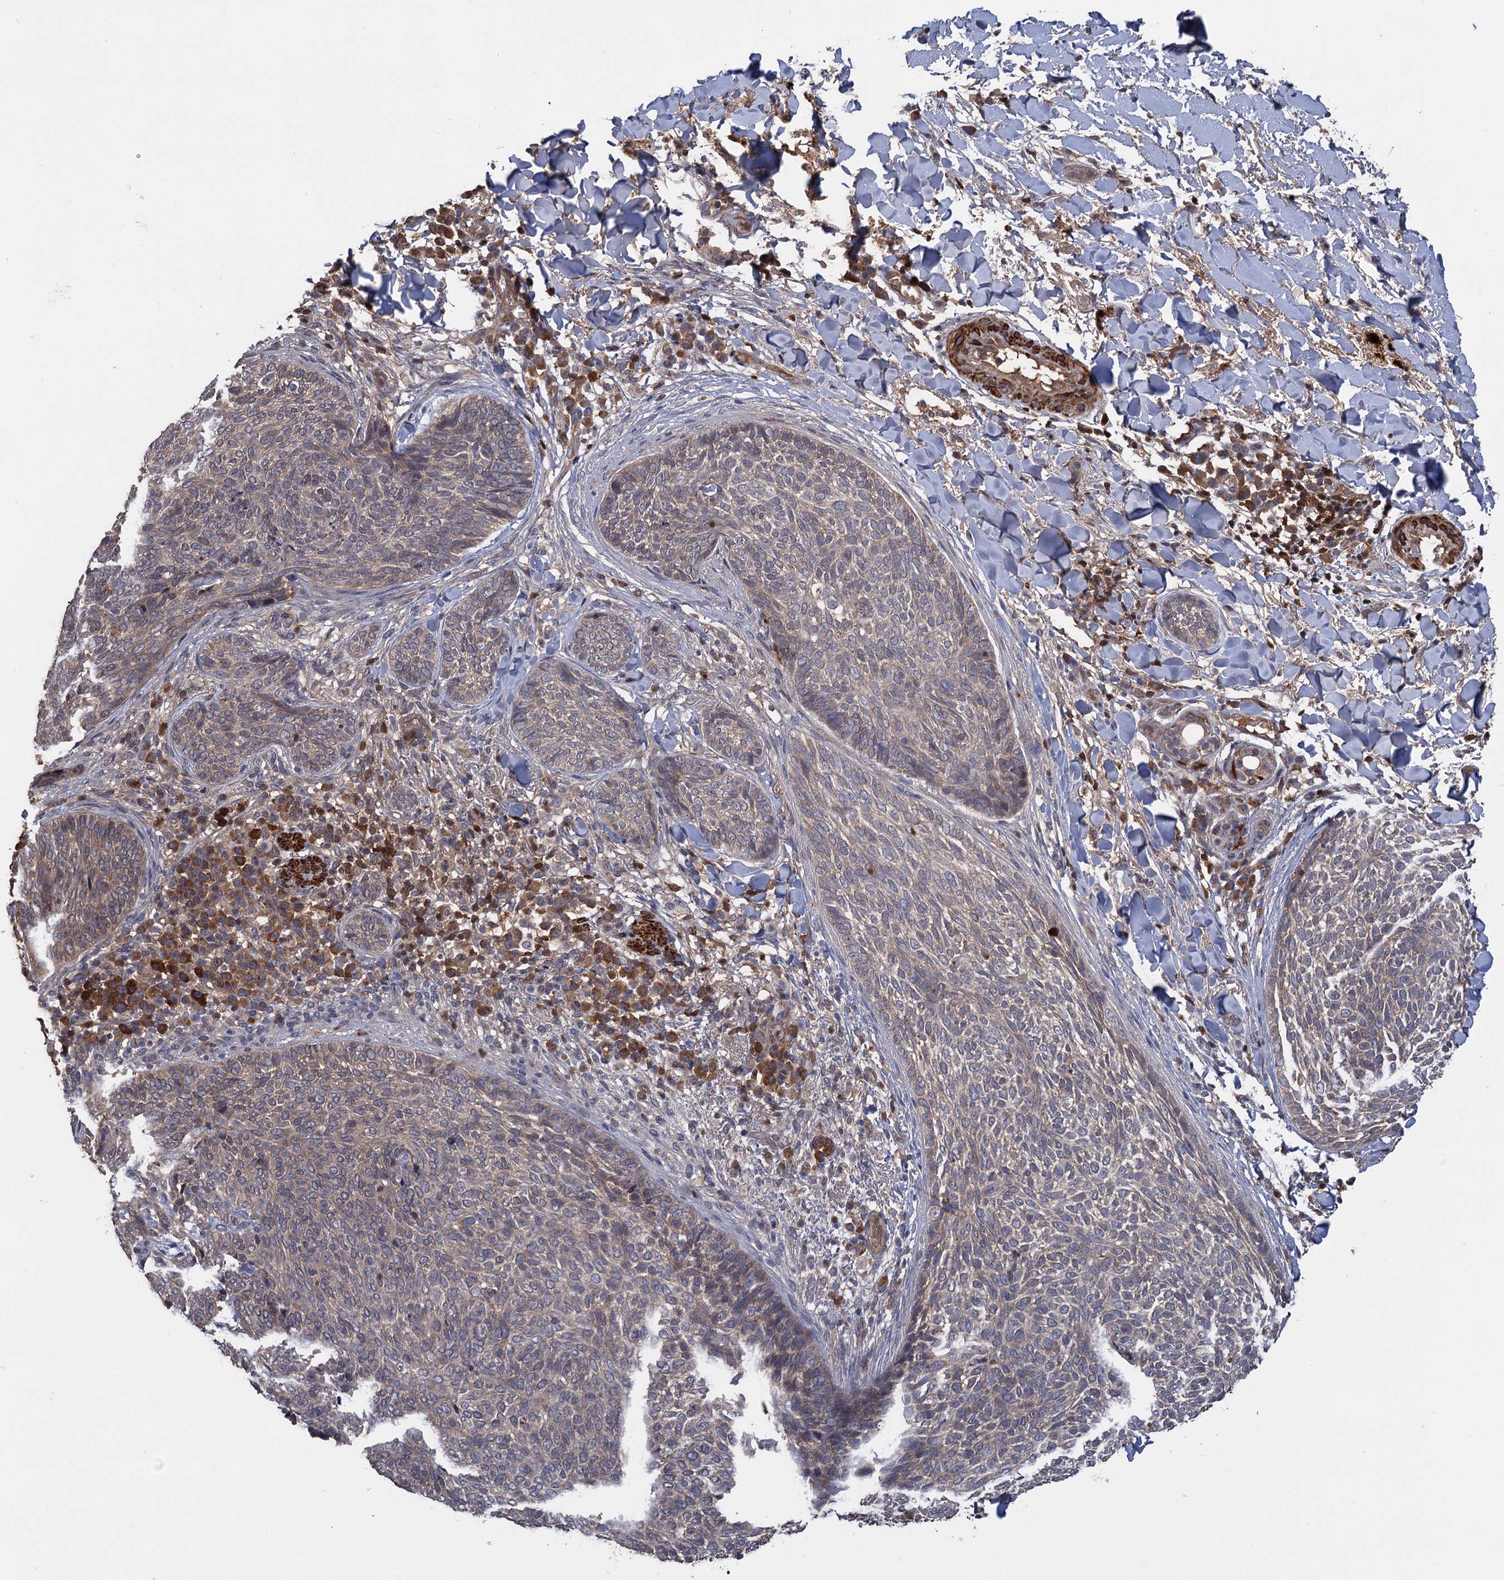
{"staining": {"intensity": "weak", "quantity": "<25%", "location": "cytoplasmic/membranous"}, "tissue": "skin cancer", "cell_type": "Tumor cells", "image_type": "cancer", "snomed": [{"axis": "morphology", "description": "Basal cell carcinoma"}, {"axis": "topography", "description": "Skin"}], "caption": "High power microscopy micrograph of an immunohistochemistry (IHC) histopathology image of basal cell carcinoma (skin), revealing no significant positivity in tumor cells. (Stains: DAB immunohistochemistry (IHC) with hematoxylin counter stain, Microscopy: brightfield microscopy at high magnification).", "gene": "DGKA", "patient": {"sex": "male", "age": 85}}